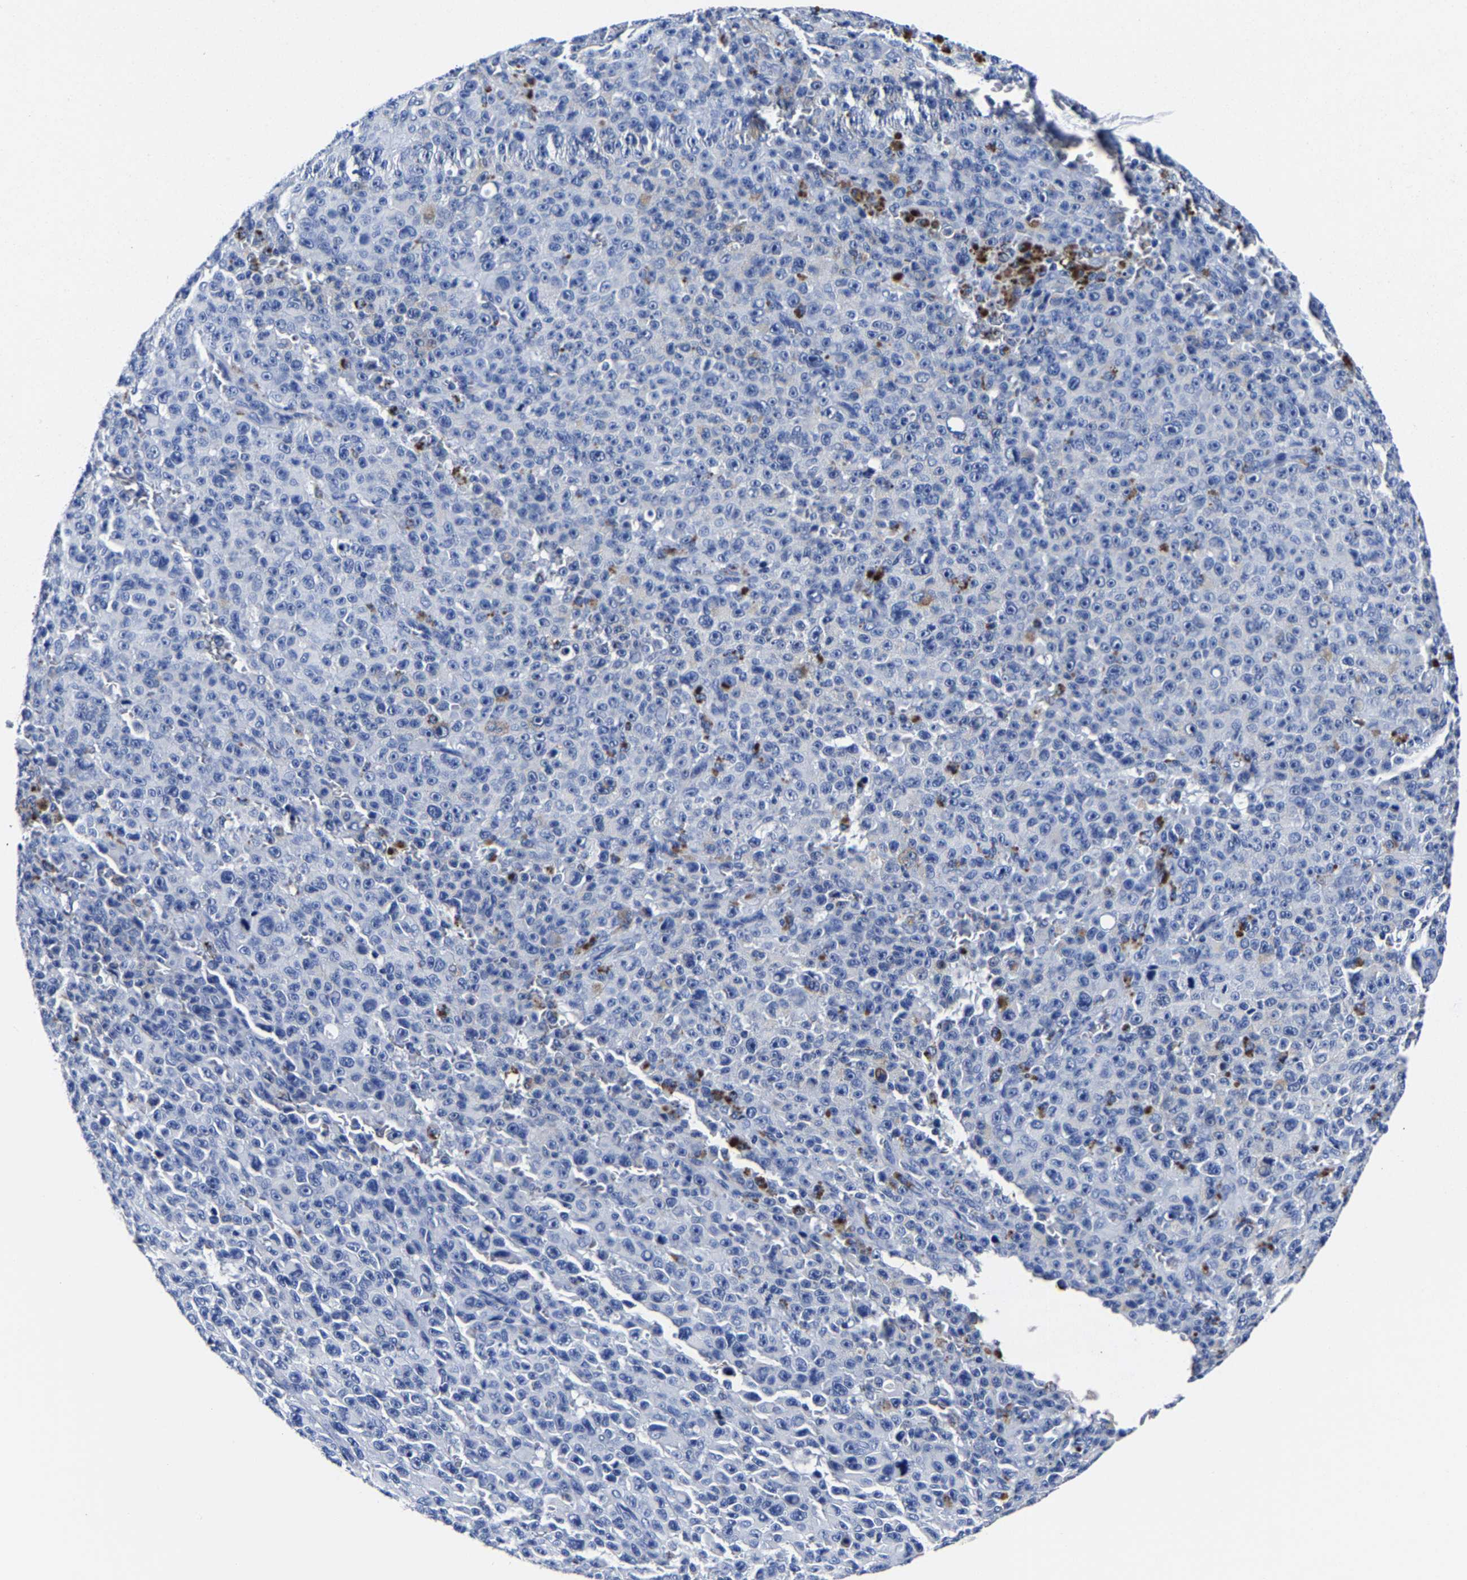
{"staining": {"intensity": "negative", "quantity": "none", "location": "none"}, "tissue": "melanoma", "cell_type": "Tumor cells", "image_type": "cancer", "snomed": [{"axis": "morphology", "description": "Malignant melanoma, NOS"}, {"axis": "topography", "description": "Skin"}], "caption": "High power microscopy histopathology image of an immunohistochemistry (IHC) photomicrograph of melanoma, revealing no significant staining in tumor cells.", "gene": "CPA2", "patient": {"sex": "female", "age": 82}}